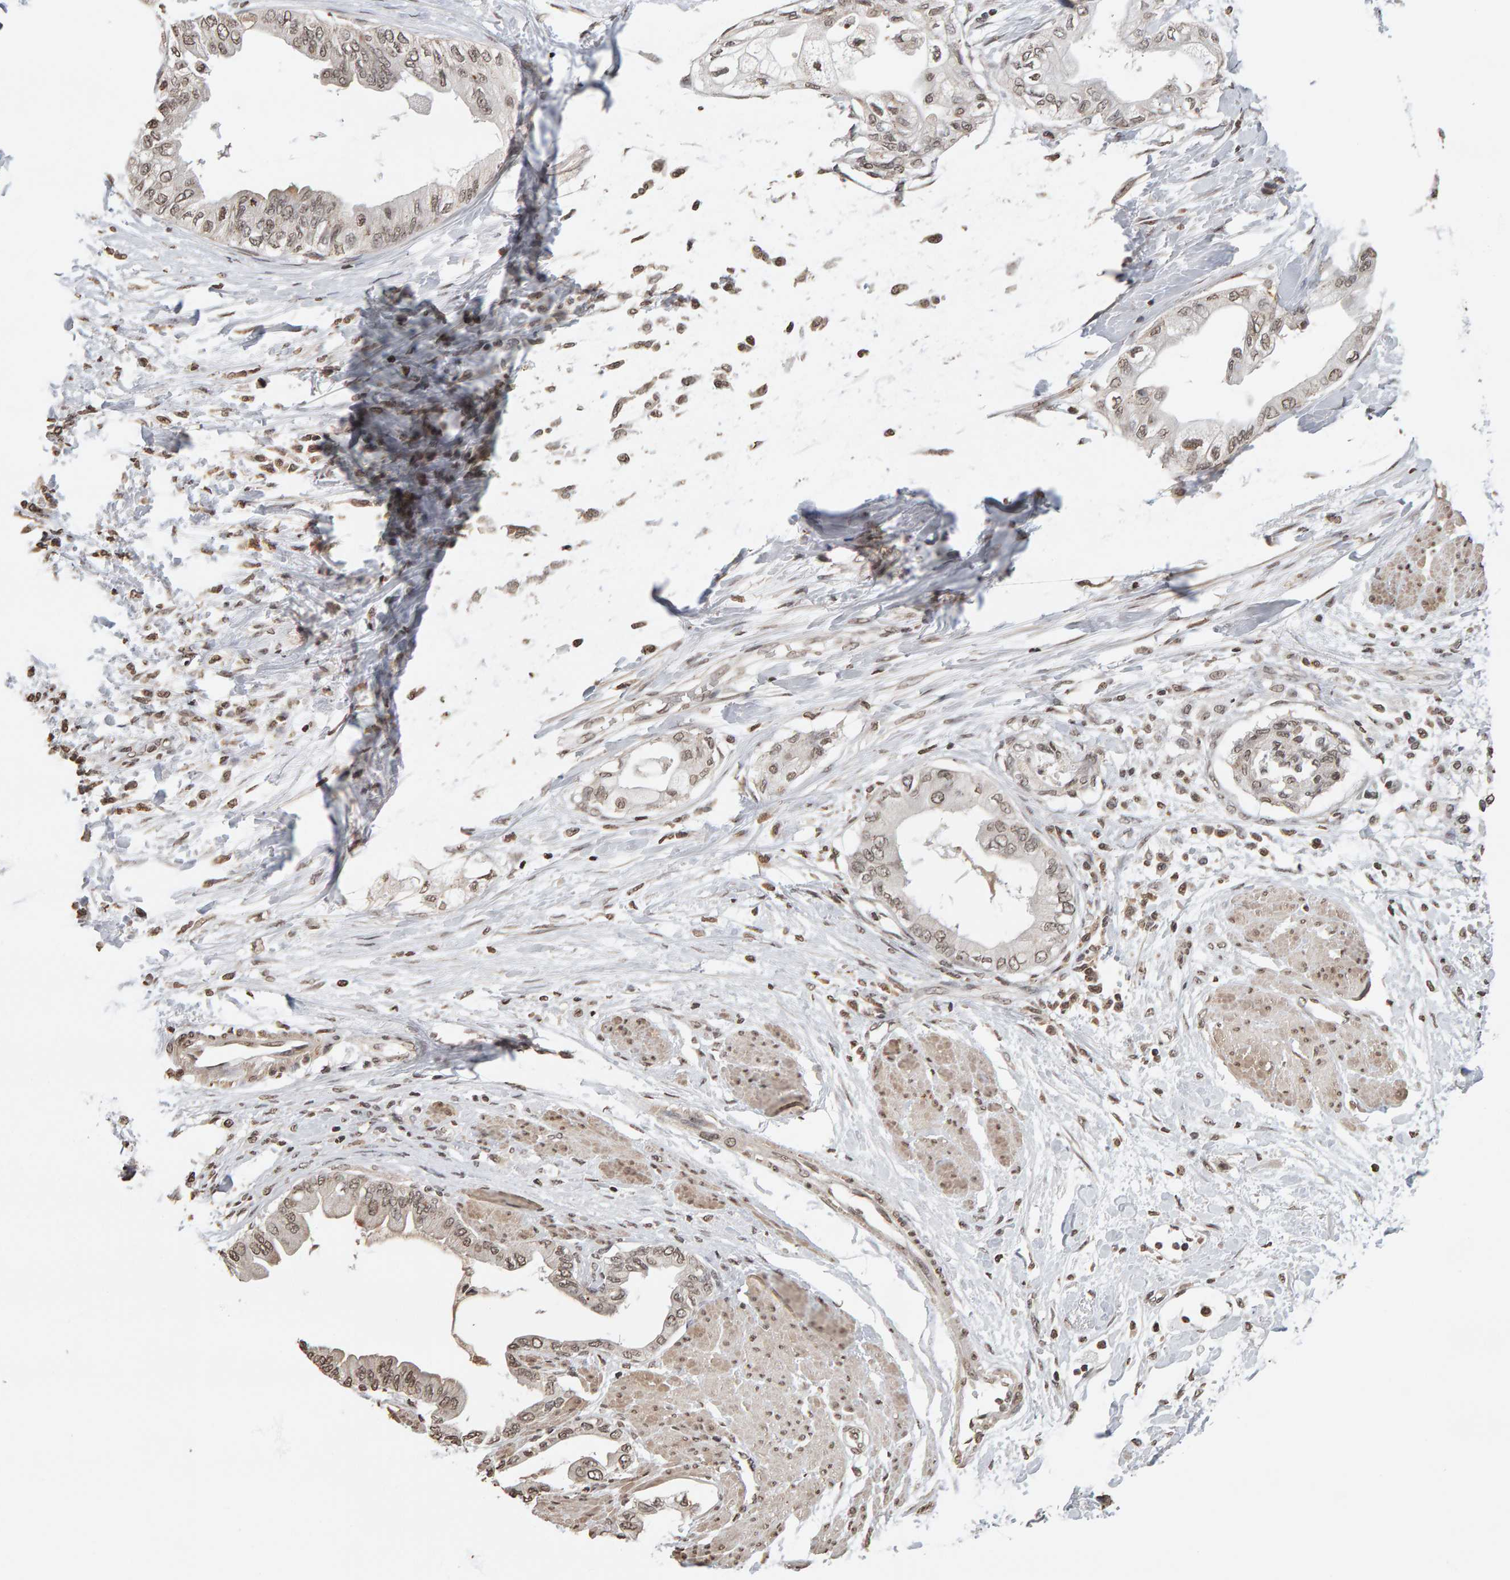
{"staining": {"intensity": "moderate", "quantity": ">75%", "location": "cytoplasmic/membranous,nuclear"}, "tissue": "pancreatic cancer", "cell_type": "Tumor cells", "image_type": "cancer", "snomed": [{"axis": "morphology", "description": "Normal tissue, NOS"}, {"axis": "morphology", "description": "Adenocarcinoma, NOS"}, {"axis": "topography", "description": "Pancreas"}, {"axis": "topography", "description": "Duodenum"}], "caption": "Moderate cytoplasmic/membranous and nuclear protein staining is seen in approximately >75% of tumor cells in pancreatic adenocarcinoma.", "gene": "AFF4", "patient": {"sex": "female", "age": 60}}